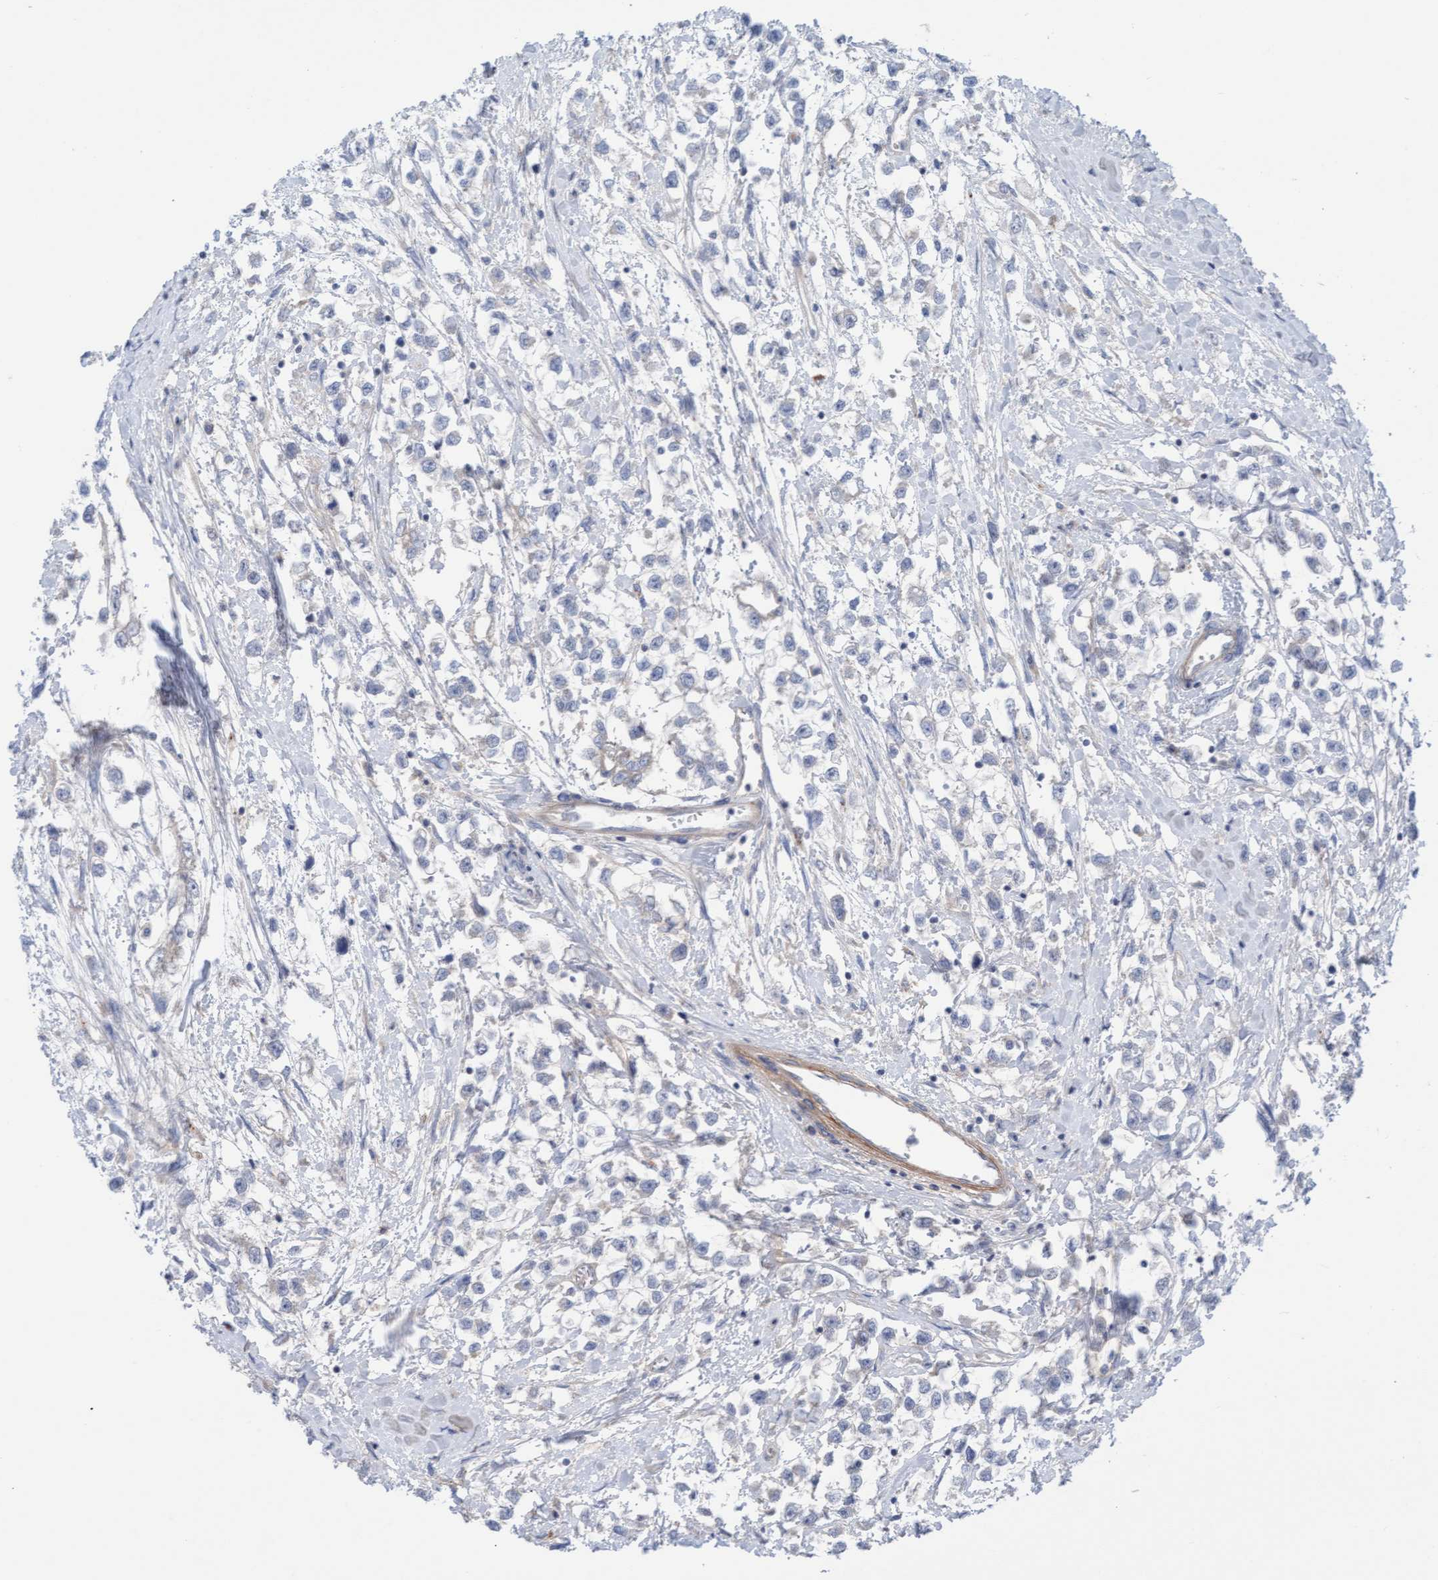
{"staining": {"intensity": "negative", "quantity": "none", "location": "none"}, "tissue": "testis cancer", "cell_type": "Tumor cells", "image_type": "cancer", "snomed": [{"axis": "morphology", "description": "Seminoma, NOS"}, {"axis": "morphology", "description": "Carcinoma, Embryonal, NOS"}, {"axis": "topography", "description": "Testis"}], "caption": "DAB immunohistochemical staining of embryonal carcinoma (testis) demonstrates no significant expression in tumor cells.", "gene": "CDK5RAP3", "patient": {"sex": "male", "age": 51}}